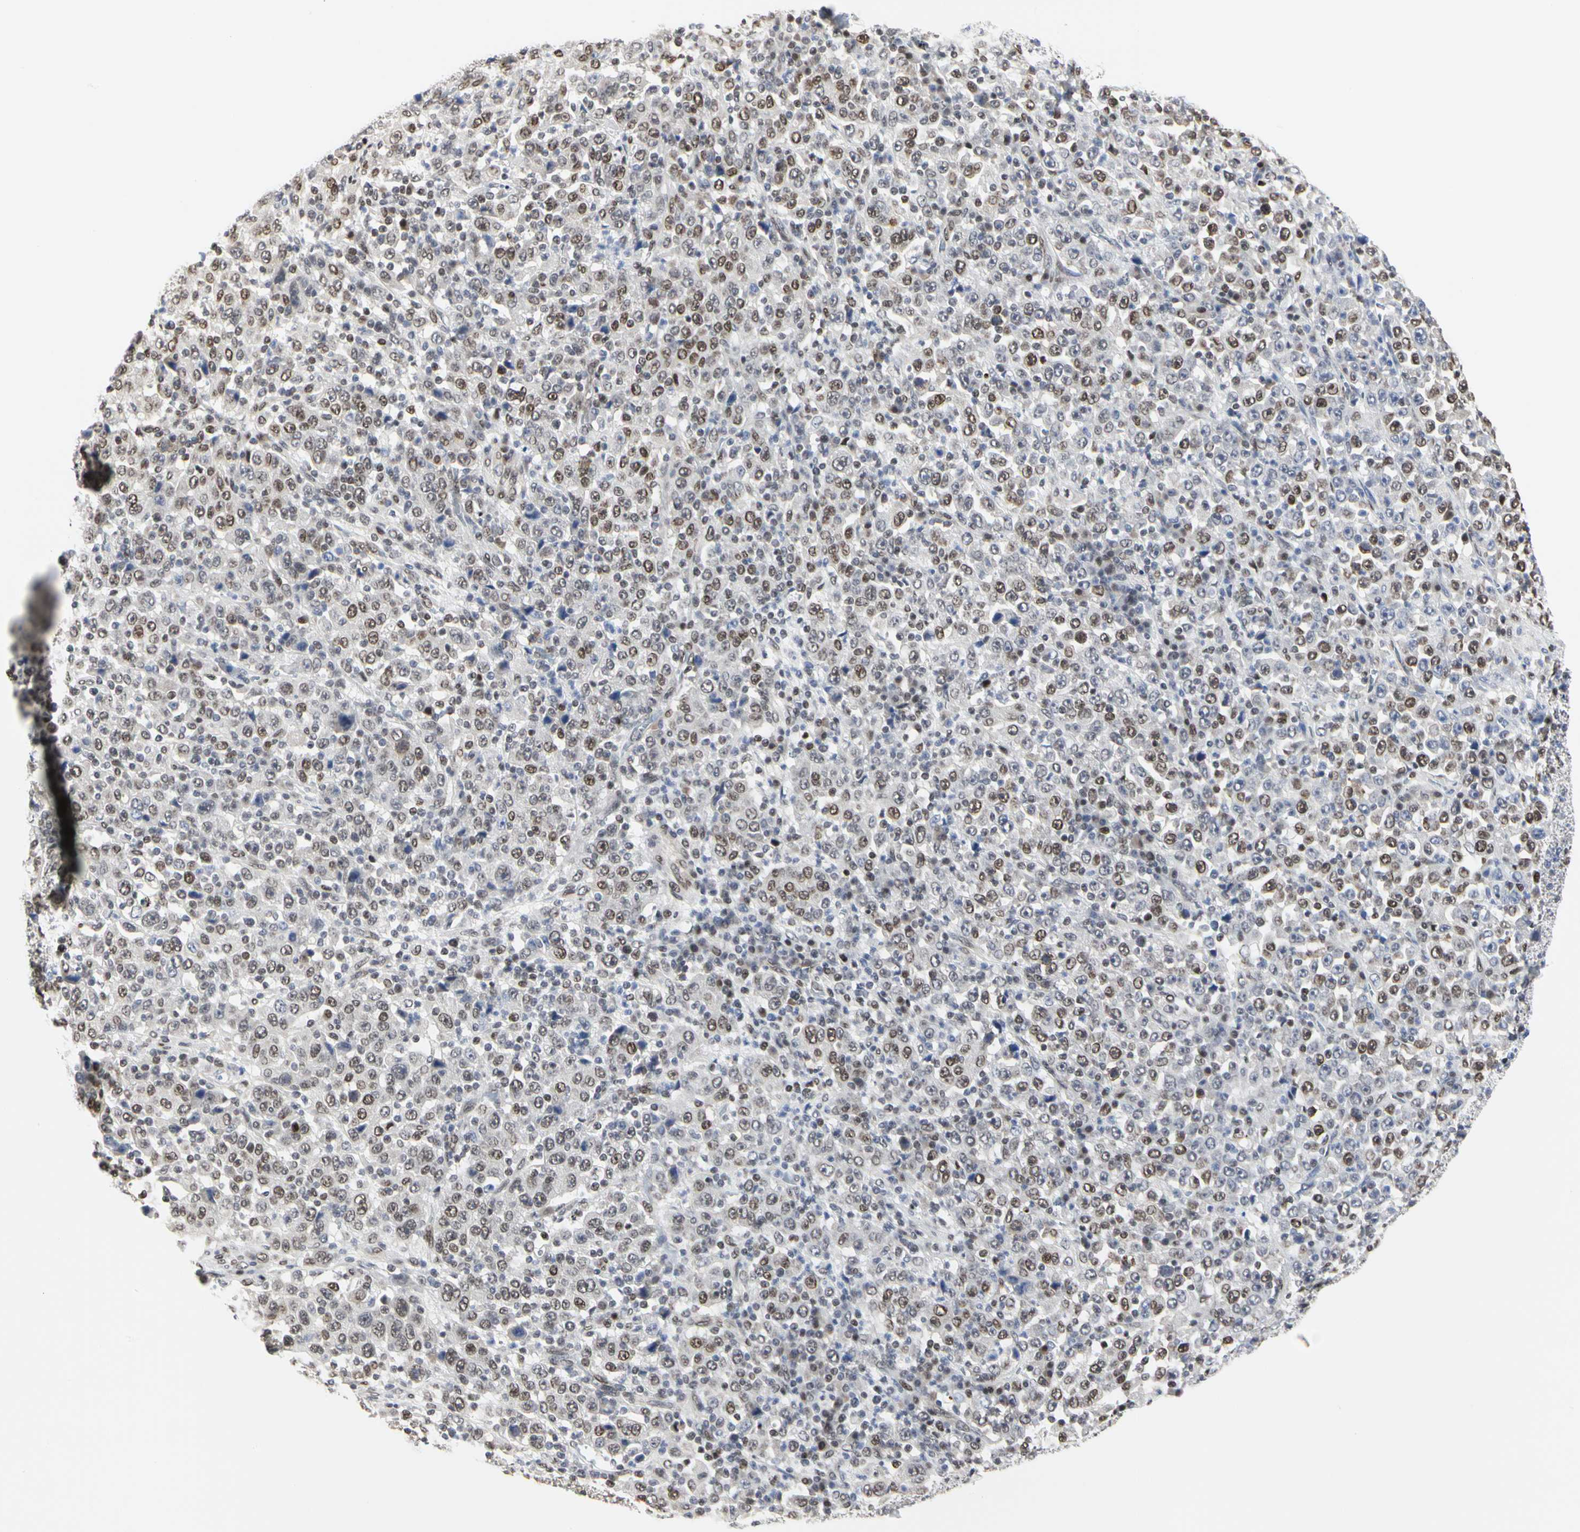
{"staining": {"intensity": "moderate", "quantity": "25%-75%", "location": "nuclear"}, "tissue": "stomach cancer", "cell_type": "Tumor cells", "image_type": "cancer", "snomed": [{"axis": "morphology", "description": "Normal tissue, NOS"}, {"axis": "morphology", "description": "Adenocarcinoma, NOS"}, {"axis": "topography", "description": "Stomach, upper"}, {"axis": "topography", "description": "Stomach"}], "caption": "This photomicrograph demonstrates IHC staining of human stomach cancer, with medium moderate nuclear positivity in about 25%-75% of tumor cells.", "gene": "PRMT3", "patient": {"sex": "male", "age": 59}}